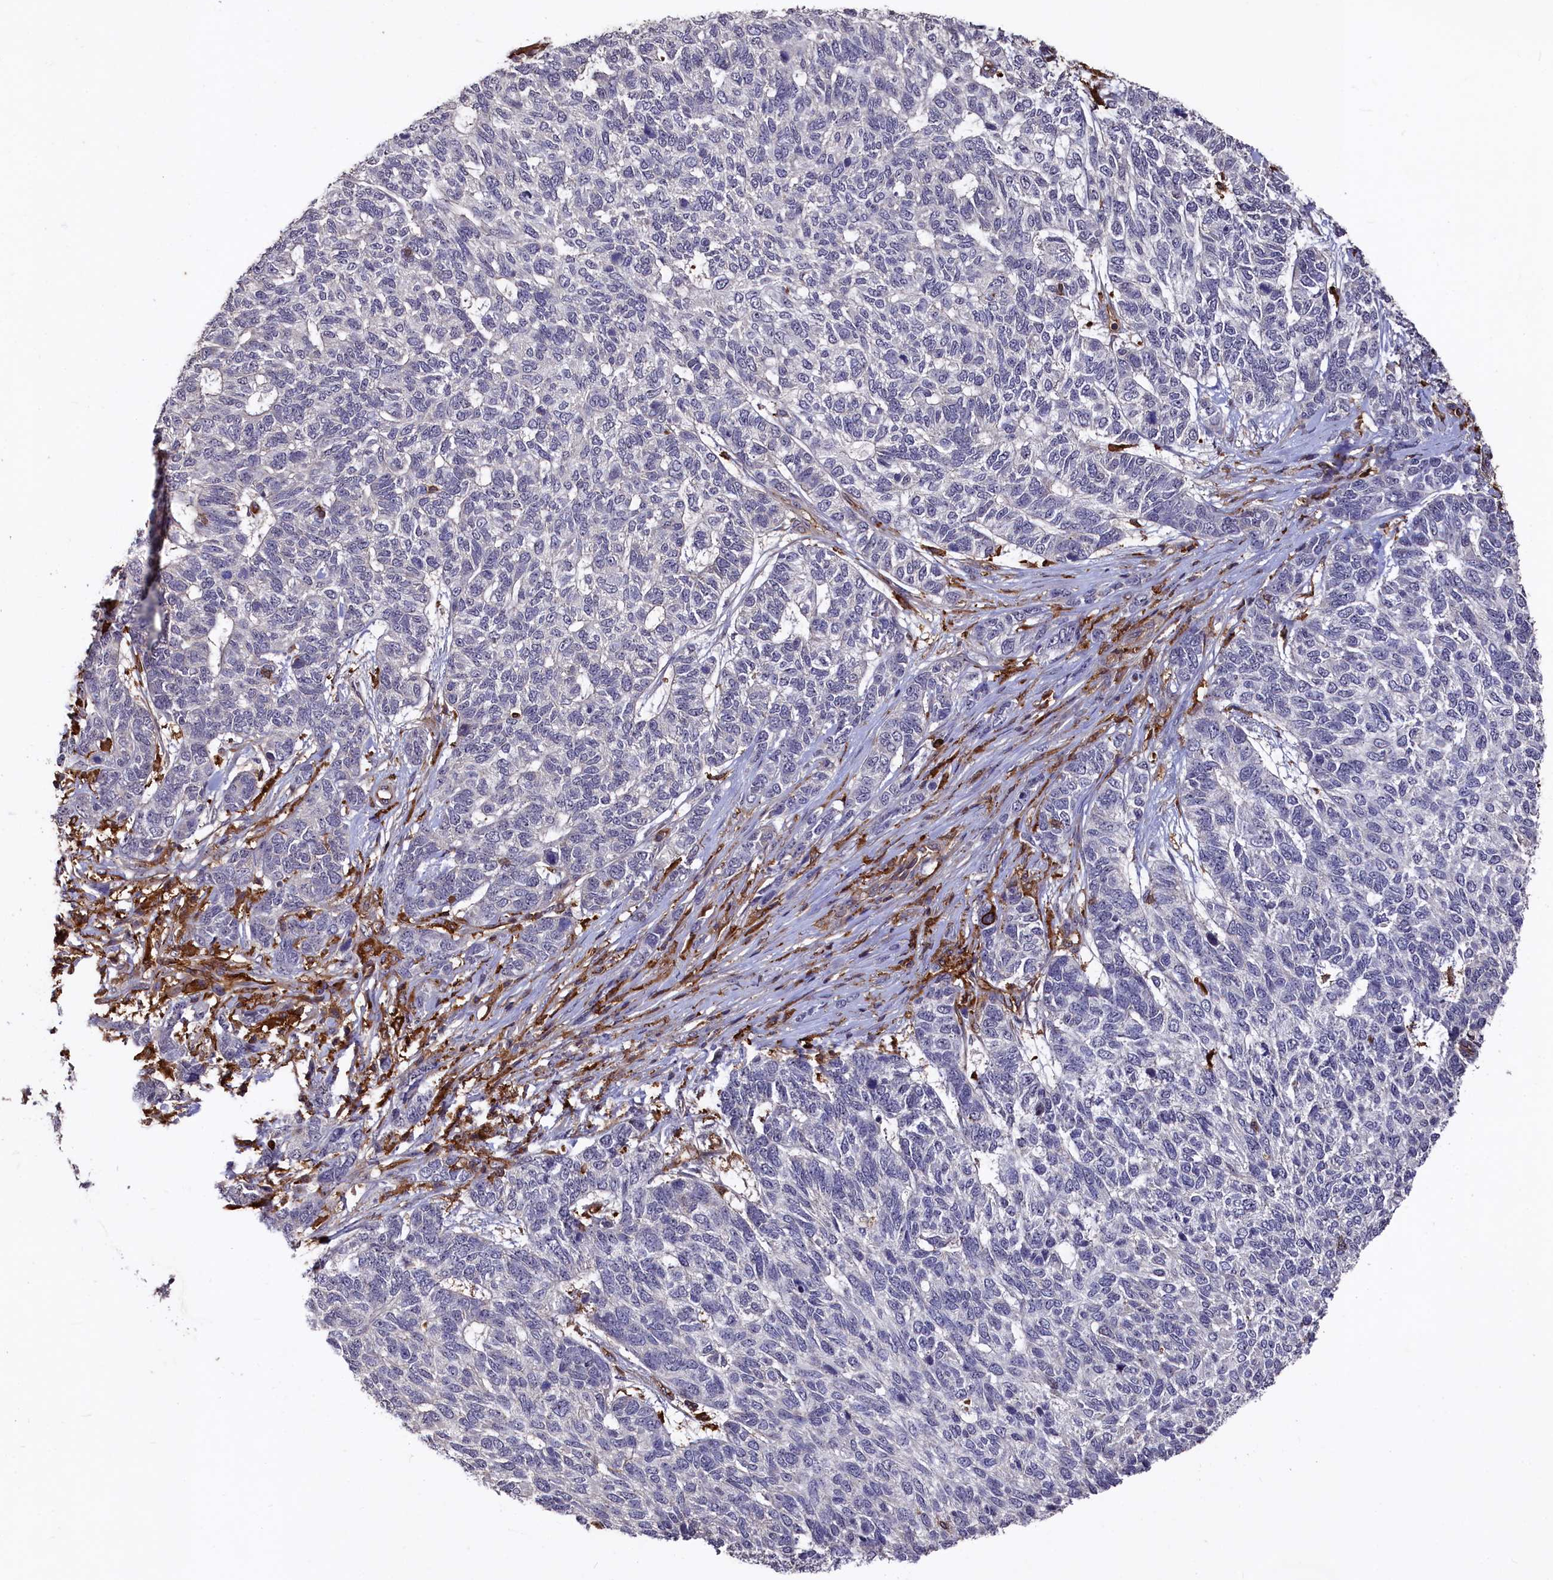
{"staining": {"intensity": "negative", "quantity": "none", "location": "none"}, "tissue": "skin cancer", "cell_type": "Tumor cells", "image_type": "cancer", "snomed": [{"axis": "morphology", "description": "Basal cell carcinoma"}, {"axis": "topography", "description": "Skin"}], "caption": "Tumor cells are negative for brown protein staining in basal cell carcinoma (skin).", "gene": "PLEKHO2", "patient": {"sex": "female", "age": 65}}